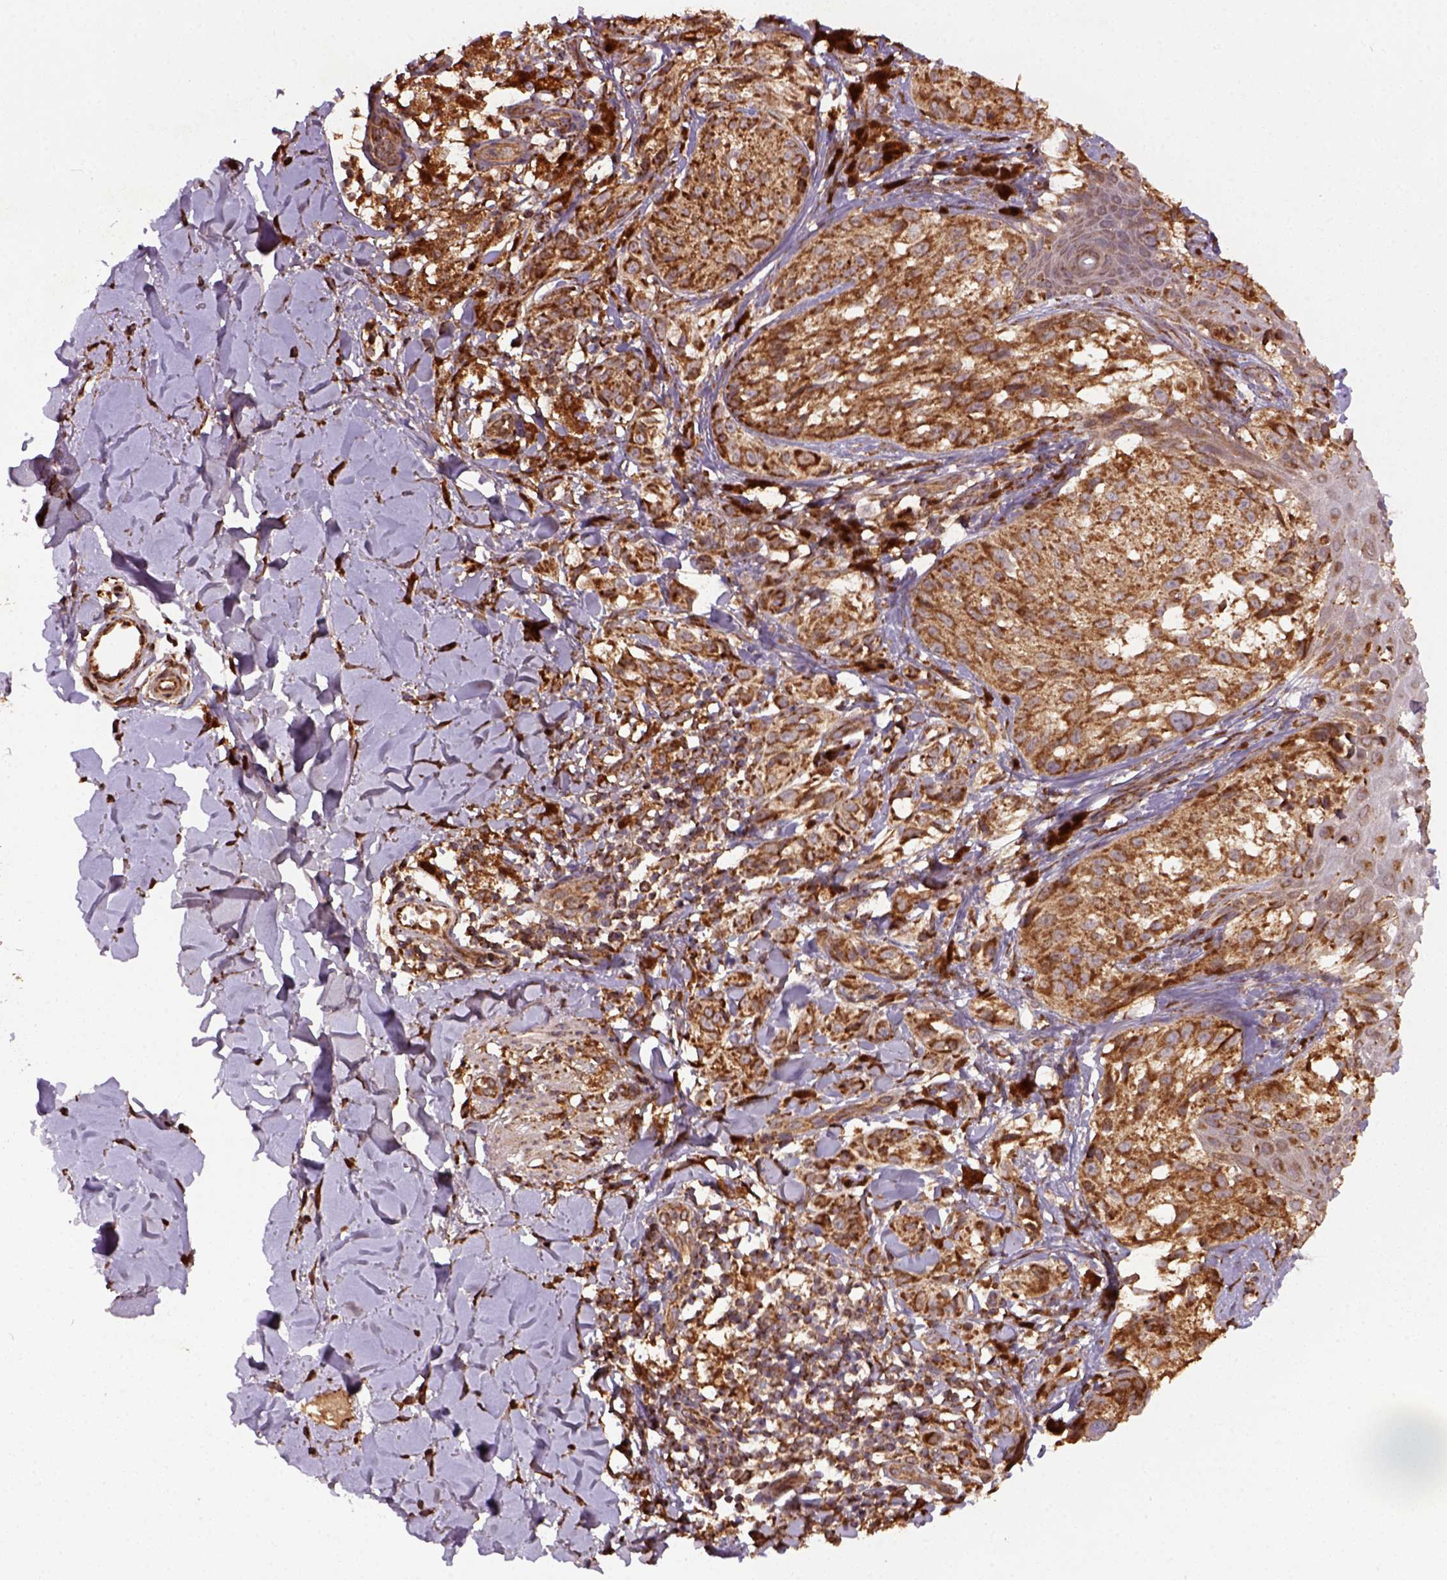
{"staining": {"intensity": "strong", "quantity": ">75%", "location": "cytoplasmic/membranous"}, "tissue": "melanoma", "cell_type": "Tumor cells", "image_type": "cancer", "snomed": [{"axis": "morphology", "description": "Malignant melanoma, NOS"}, {"axis": "topography", "description": "Skin"}], "caption": "This histopathology image reveals immunohistochemistry (IHC) staining of human malignant melanoma, with high strong cytoplasmic/membranous staining in about >75% of tumor cells.", "gene": "MAPK8IP3", "patient": {"sex": "male", "age": 36}}